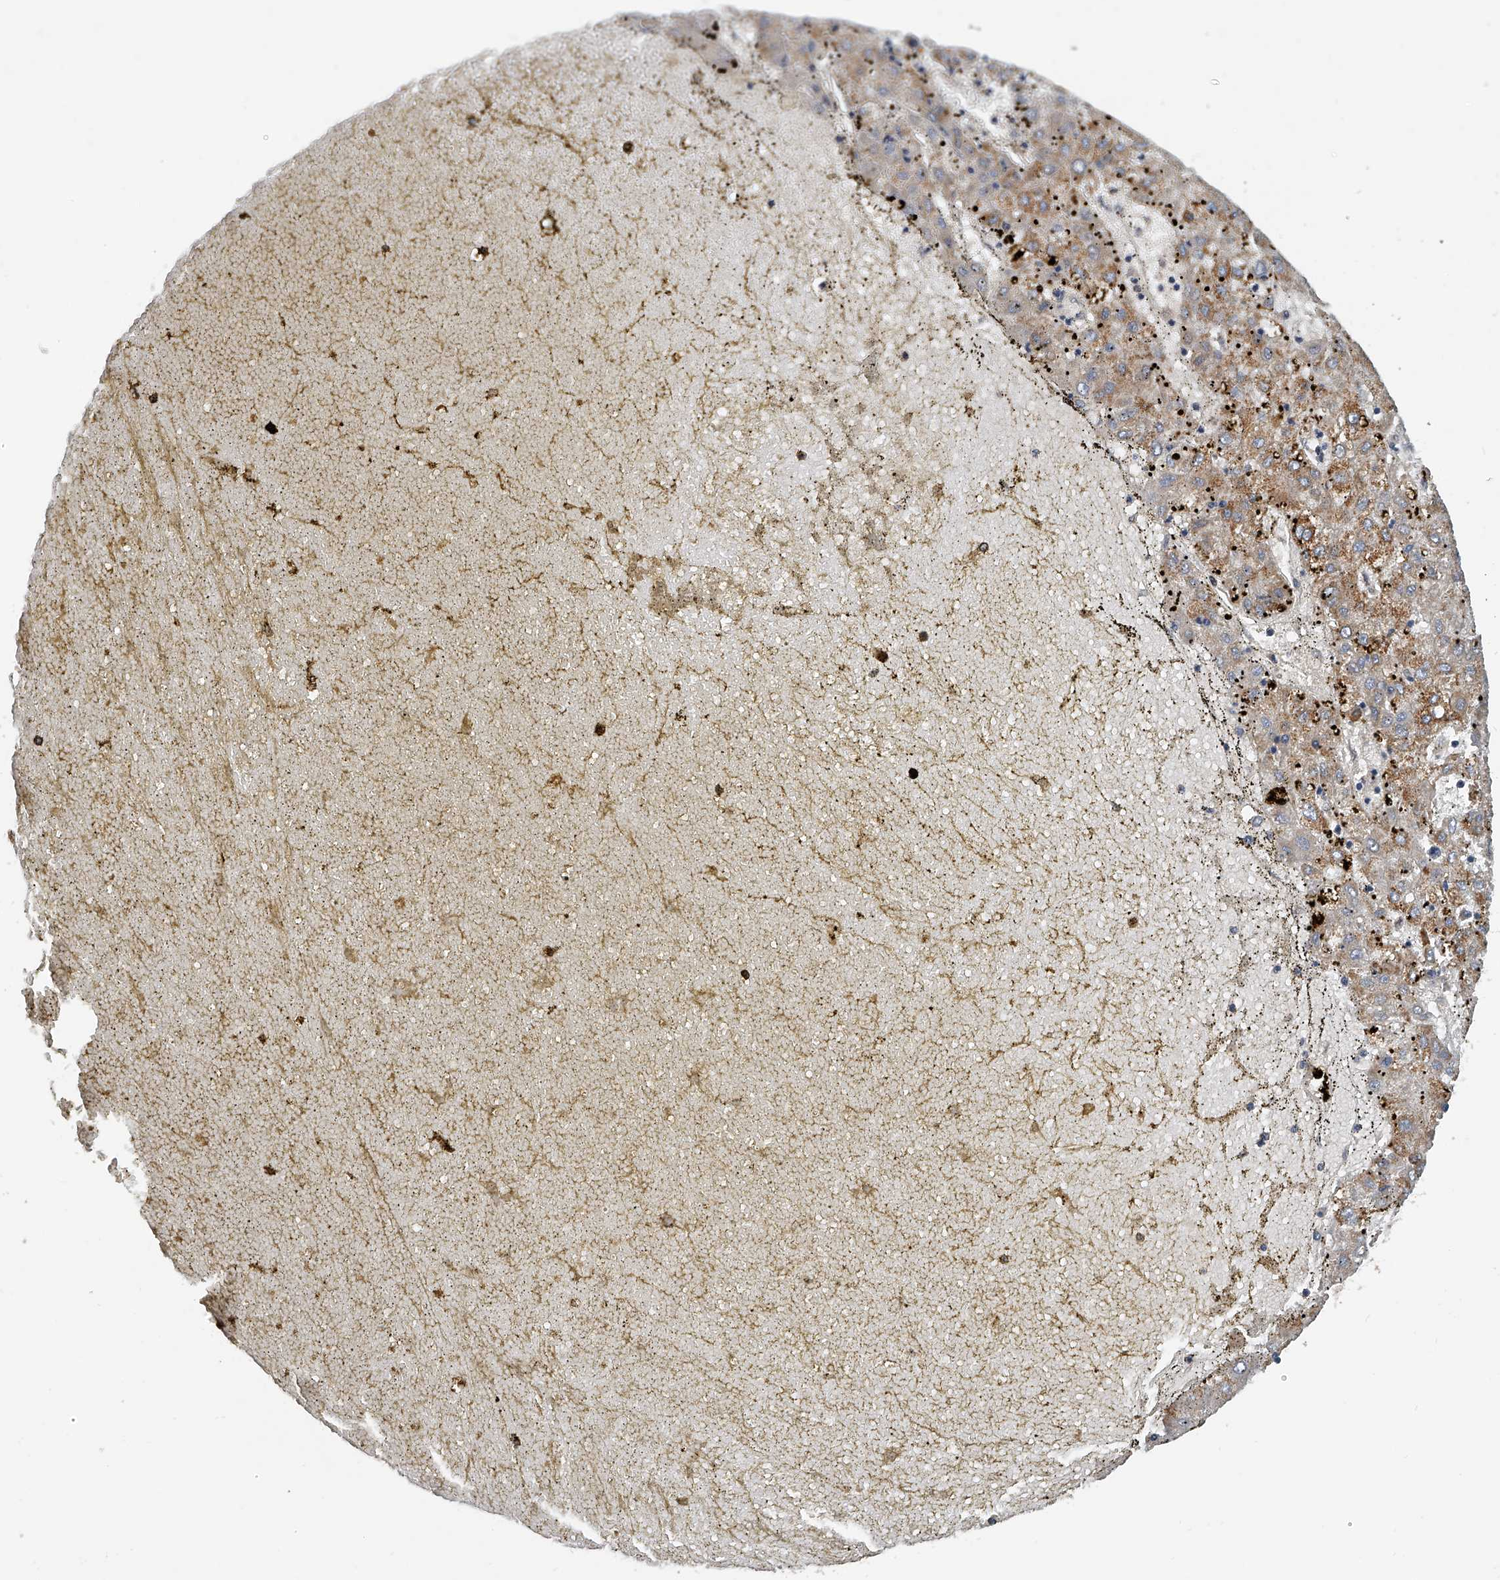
{"staining": {"intensity": "moderate", "quantity": ">75%", "location": "cytoplasmic/membranous"}, "tissue": "liver cancer", "cell_type": "Tumor cells", "image_type": "cancer", "snomed": [{"axis": "morphology", "description": "Carcinoma, Hepatocellular, NOS"}, {"axis": "topography", "description": "Liver"}], "caption": "This photomicrograph demonstrates immunohistochemistry (IHC) staining of liver hepatocellular carcinoma, with medium moderate cytoplasmic/membranous staining in about >75% of tumor cells.", "gene": "KLHL7", "patient": {"sex": "male", "age": 72}}